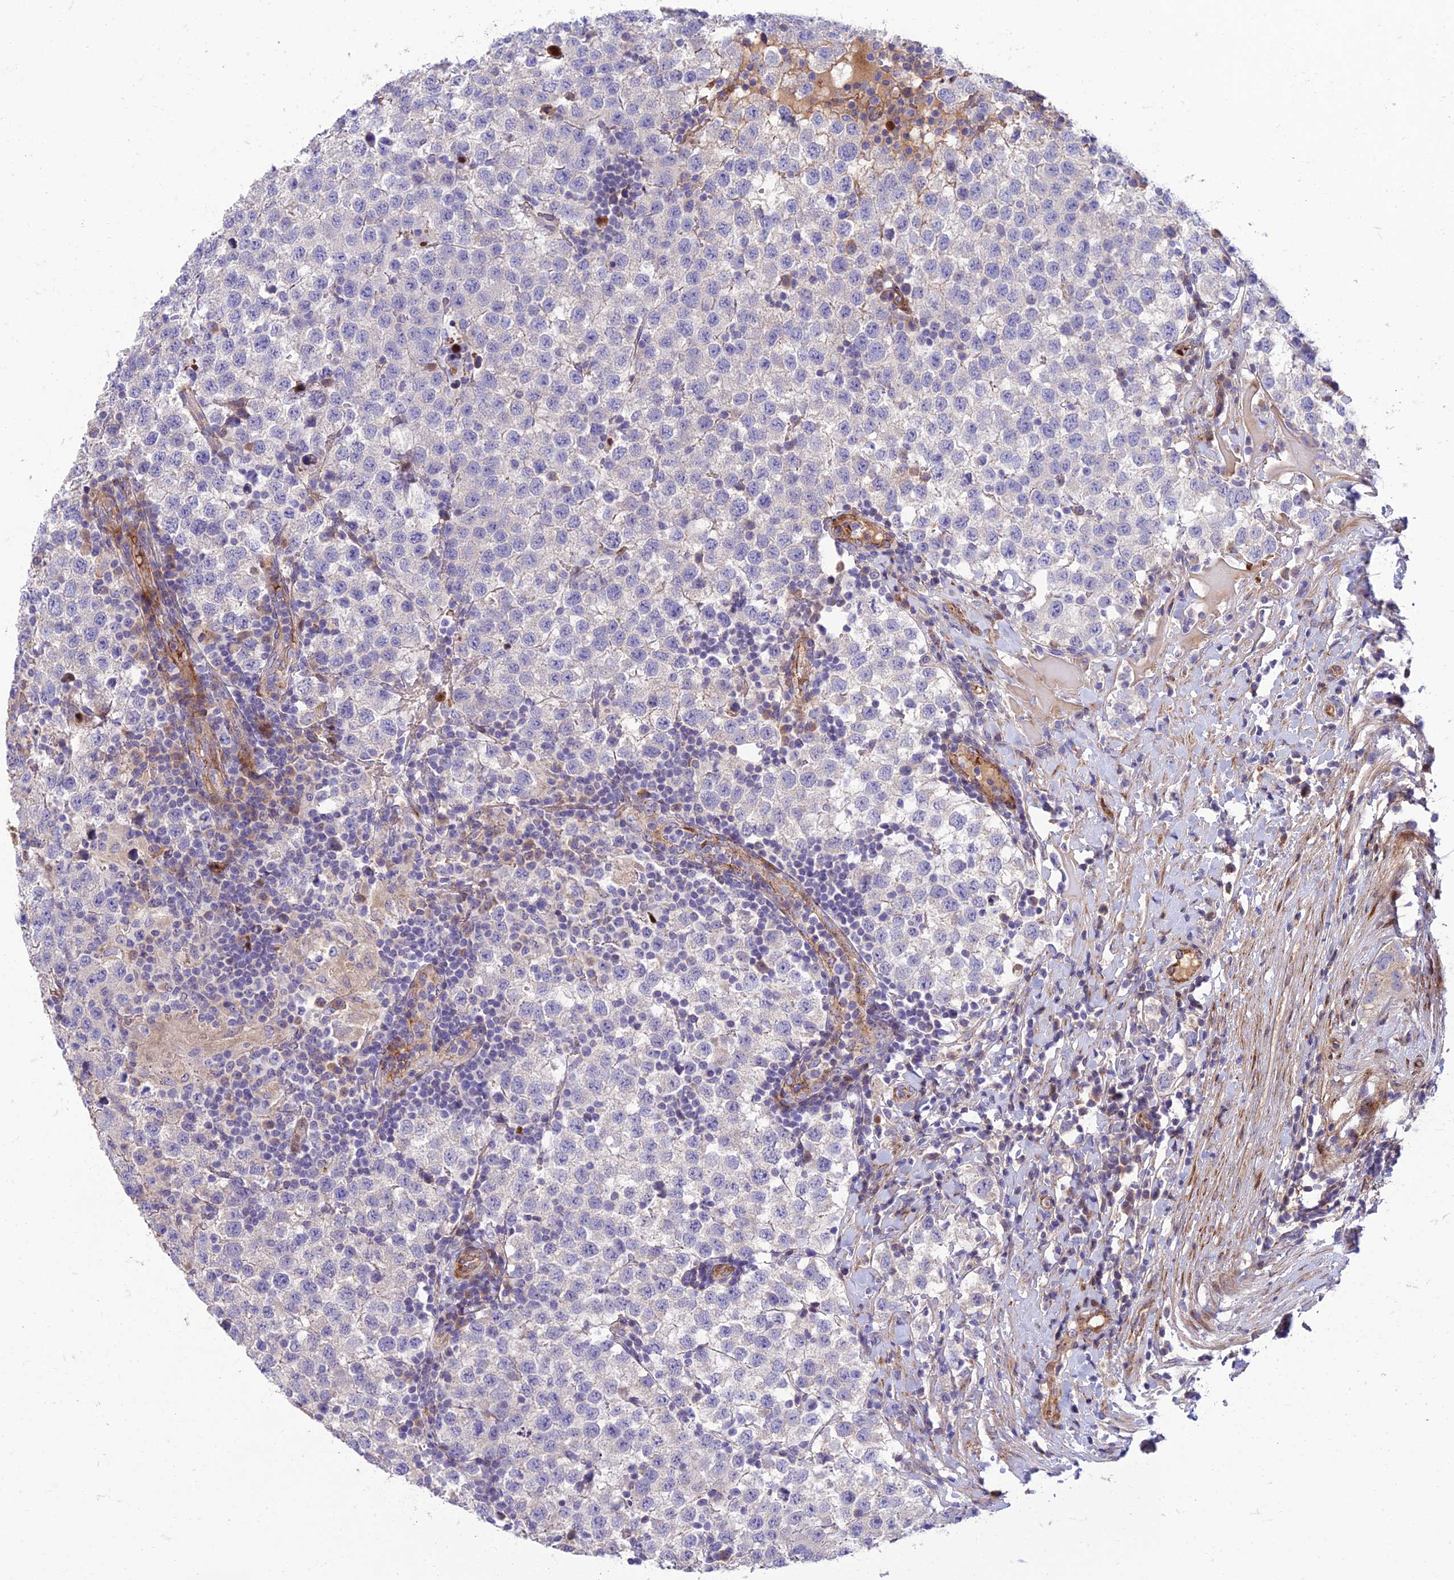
{"staining": {"intensity": "negative", "quantity": "none", "location": "none"}, "tissue": "testis cancer", "cell_type": "Tumor cells", "image_type": "cancer", "snomed": [{"axis": "morphology", "description": "Seminoma, NOS"}, {"axis": "topography", "description": "Testis"}], "caption": "This is a photomicrograph of IHC staining of seminoma (testis), which shows no staining in tumor cells.", "gene": "SEL1L3", "patient": {"sex": "male", "age": 34}}